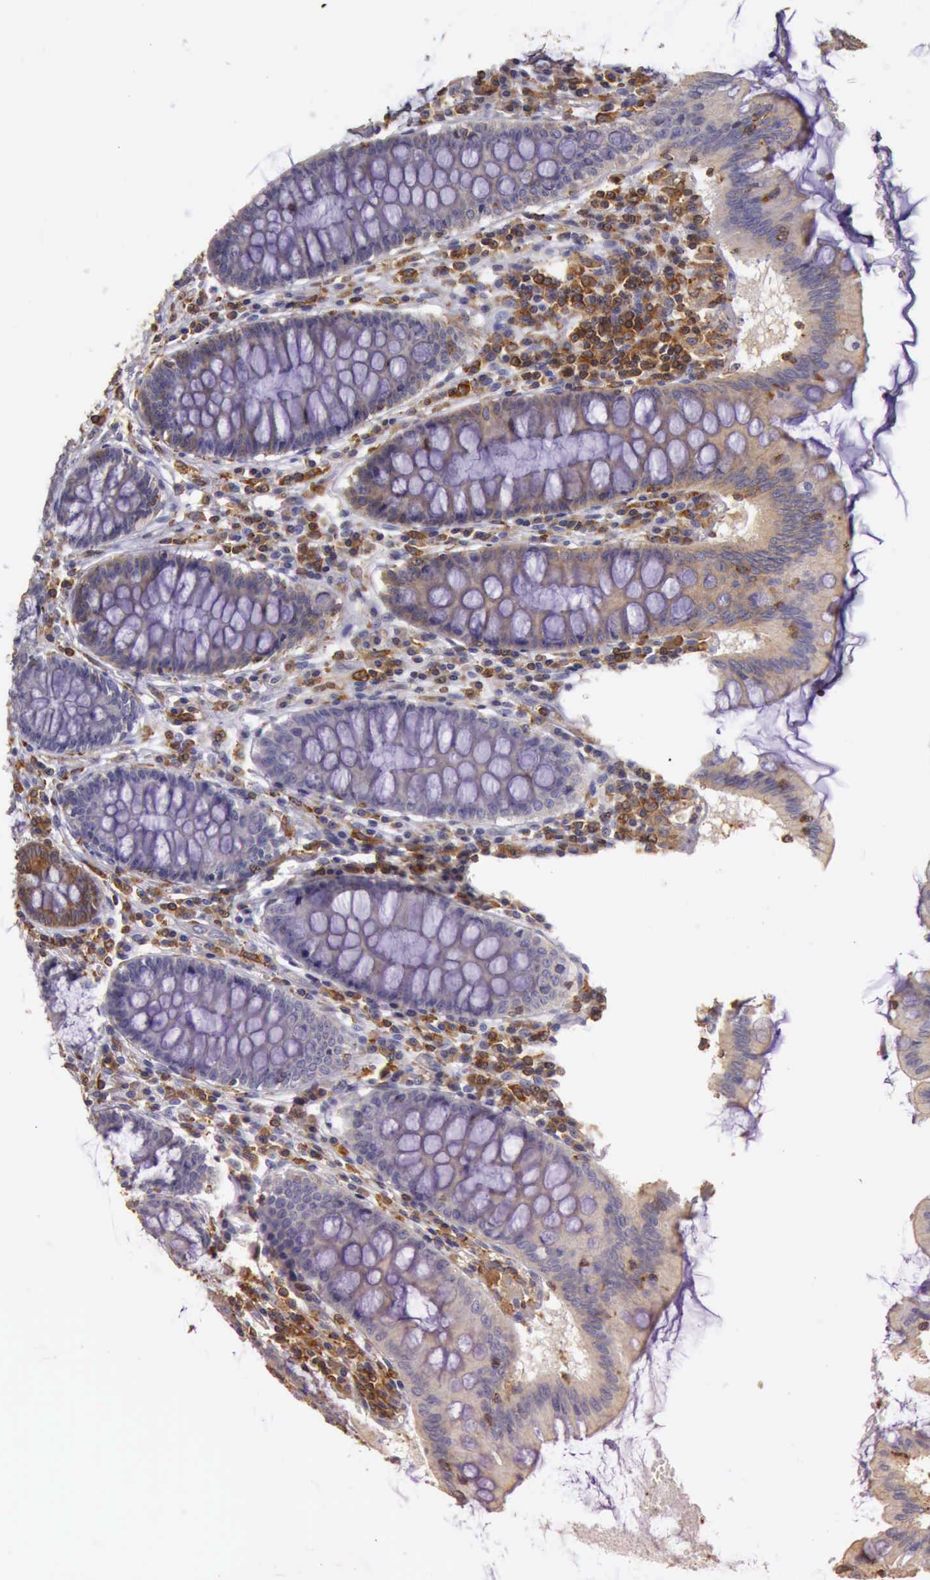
{"staining": {"intensity": "moderate", "quantity": "<25%", "location": "cytoplasmic/membranous"}, "tissue": "colon", "cell_type": "Endothelial cells", "image_type": "normal", "snomed": [{"axis": "morphology", "description": "Normal tissue, NOS"}, {"axis": "topography", "description": "Colon"}], "caption": "About <25% of endothelial cells in normal human colon display moderate cytoplasmic/membranous protein expression as visualized by brown immunohistochemical staining.", "gene": "ARHGAP4", "patient": {"sex": "male", "age": 62}}